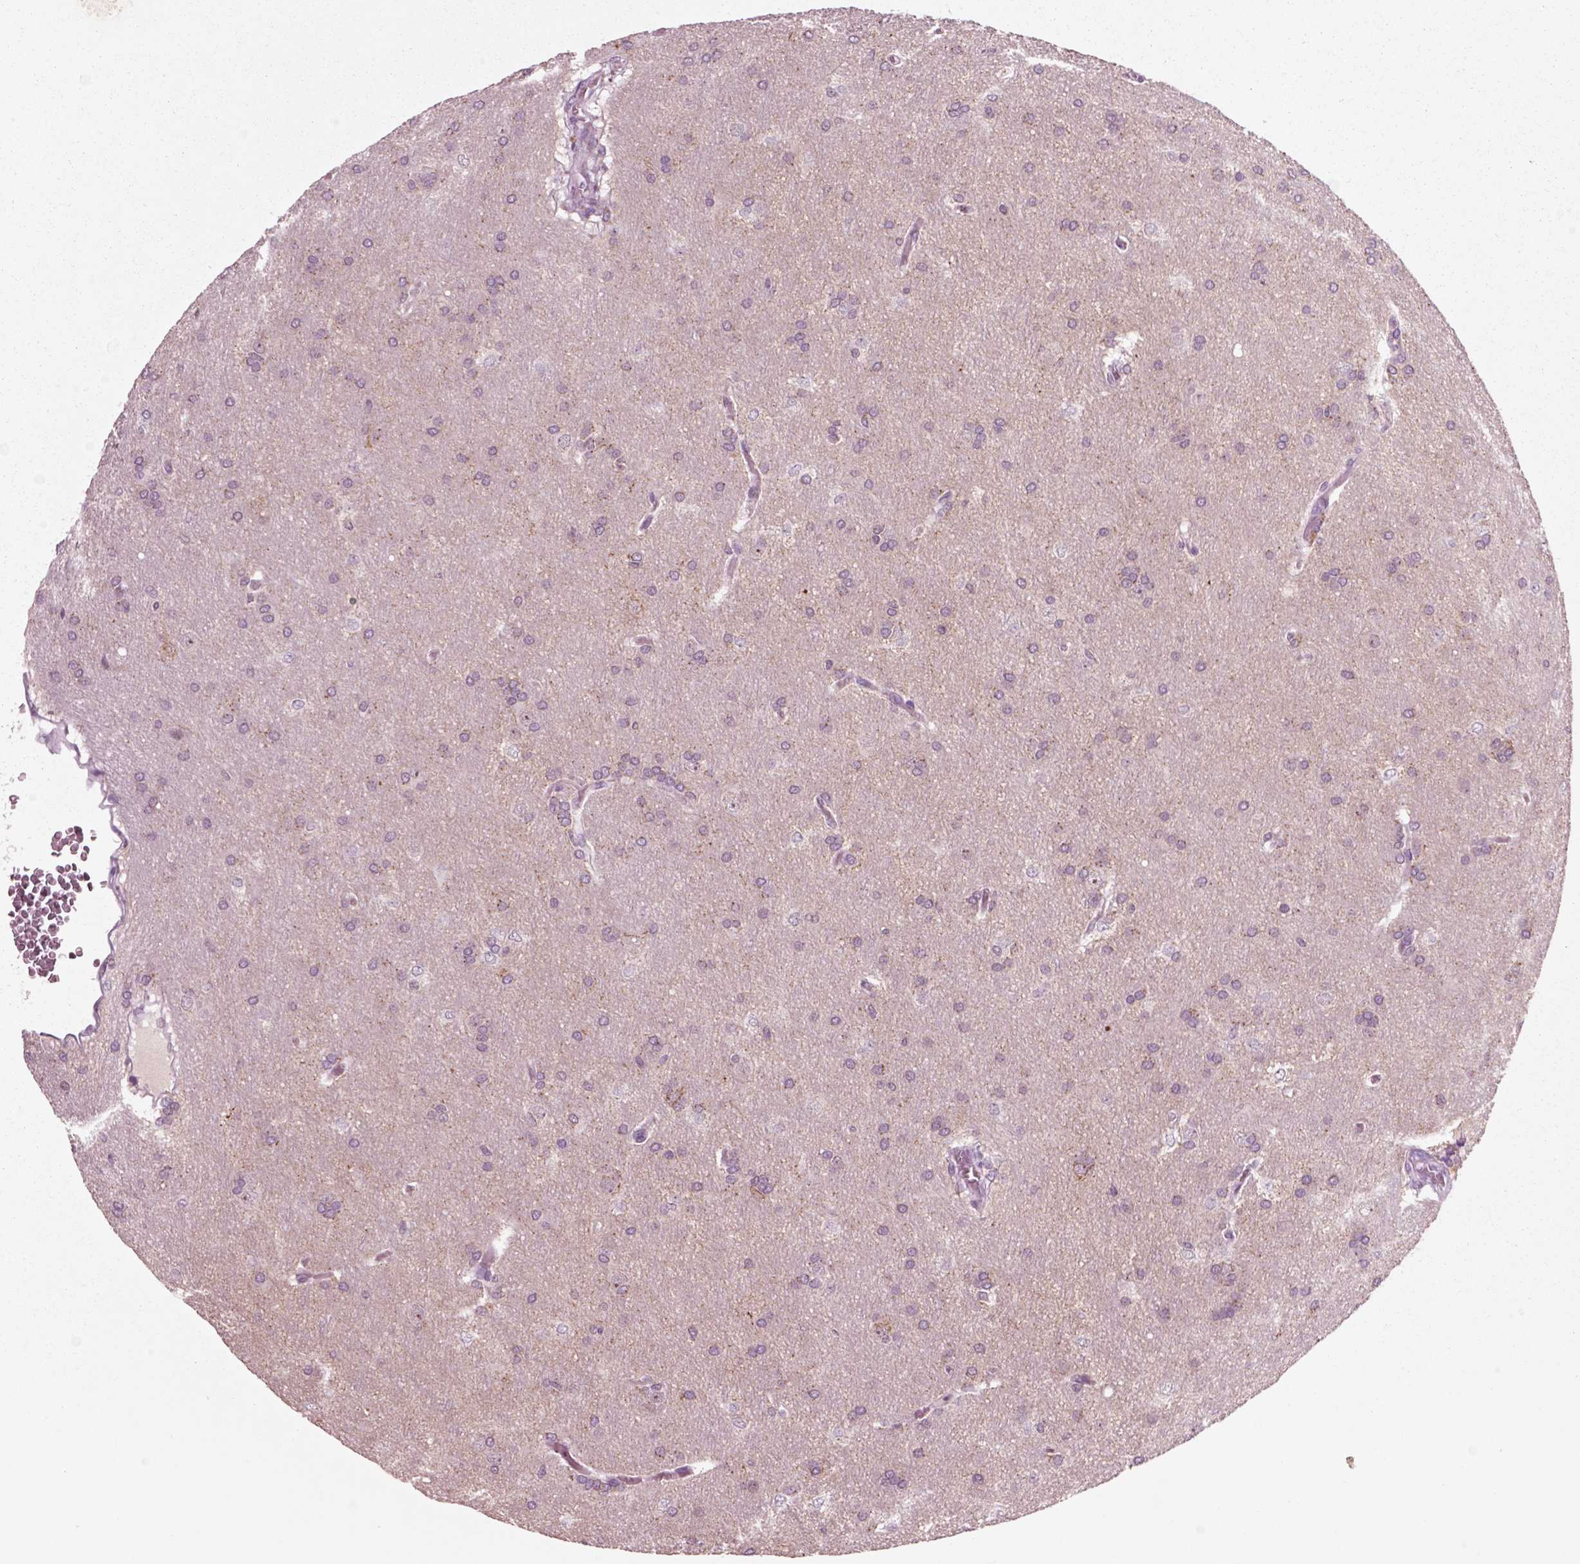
{"staining": {"intensity": "negative", "quantity": "none", "location": "none"}, "tissue": "glioma", "cell_type": "Tumor cells", "image_type": "cancer", "snomed": [{"axis": "morphology", "description": "Glioma, malignant, Low grade"}, {"axis": "topography", "description": "Brain"}], "caption": "High magnification brightfield microscopy of glioma stained with DAB (brown) and counterstained with hematoxylin (blue): tumor cells show no significant expression.", "gene": "CHGB", "patient": {"sex": "female", "age": 32}}